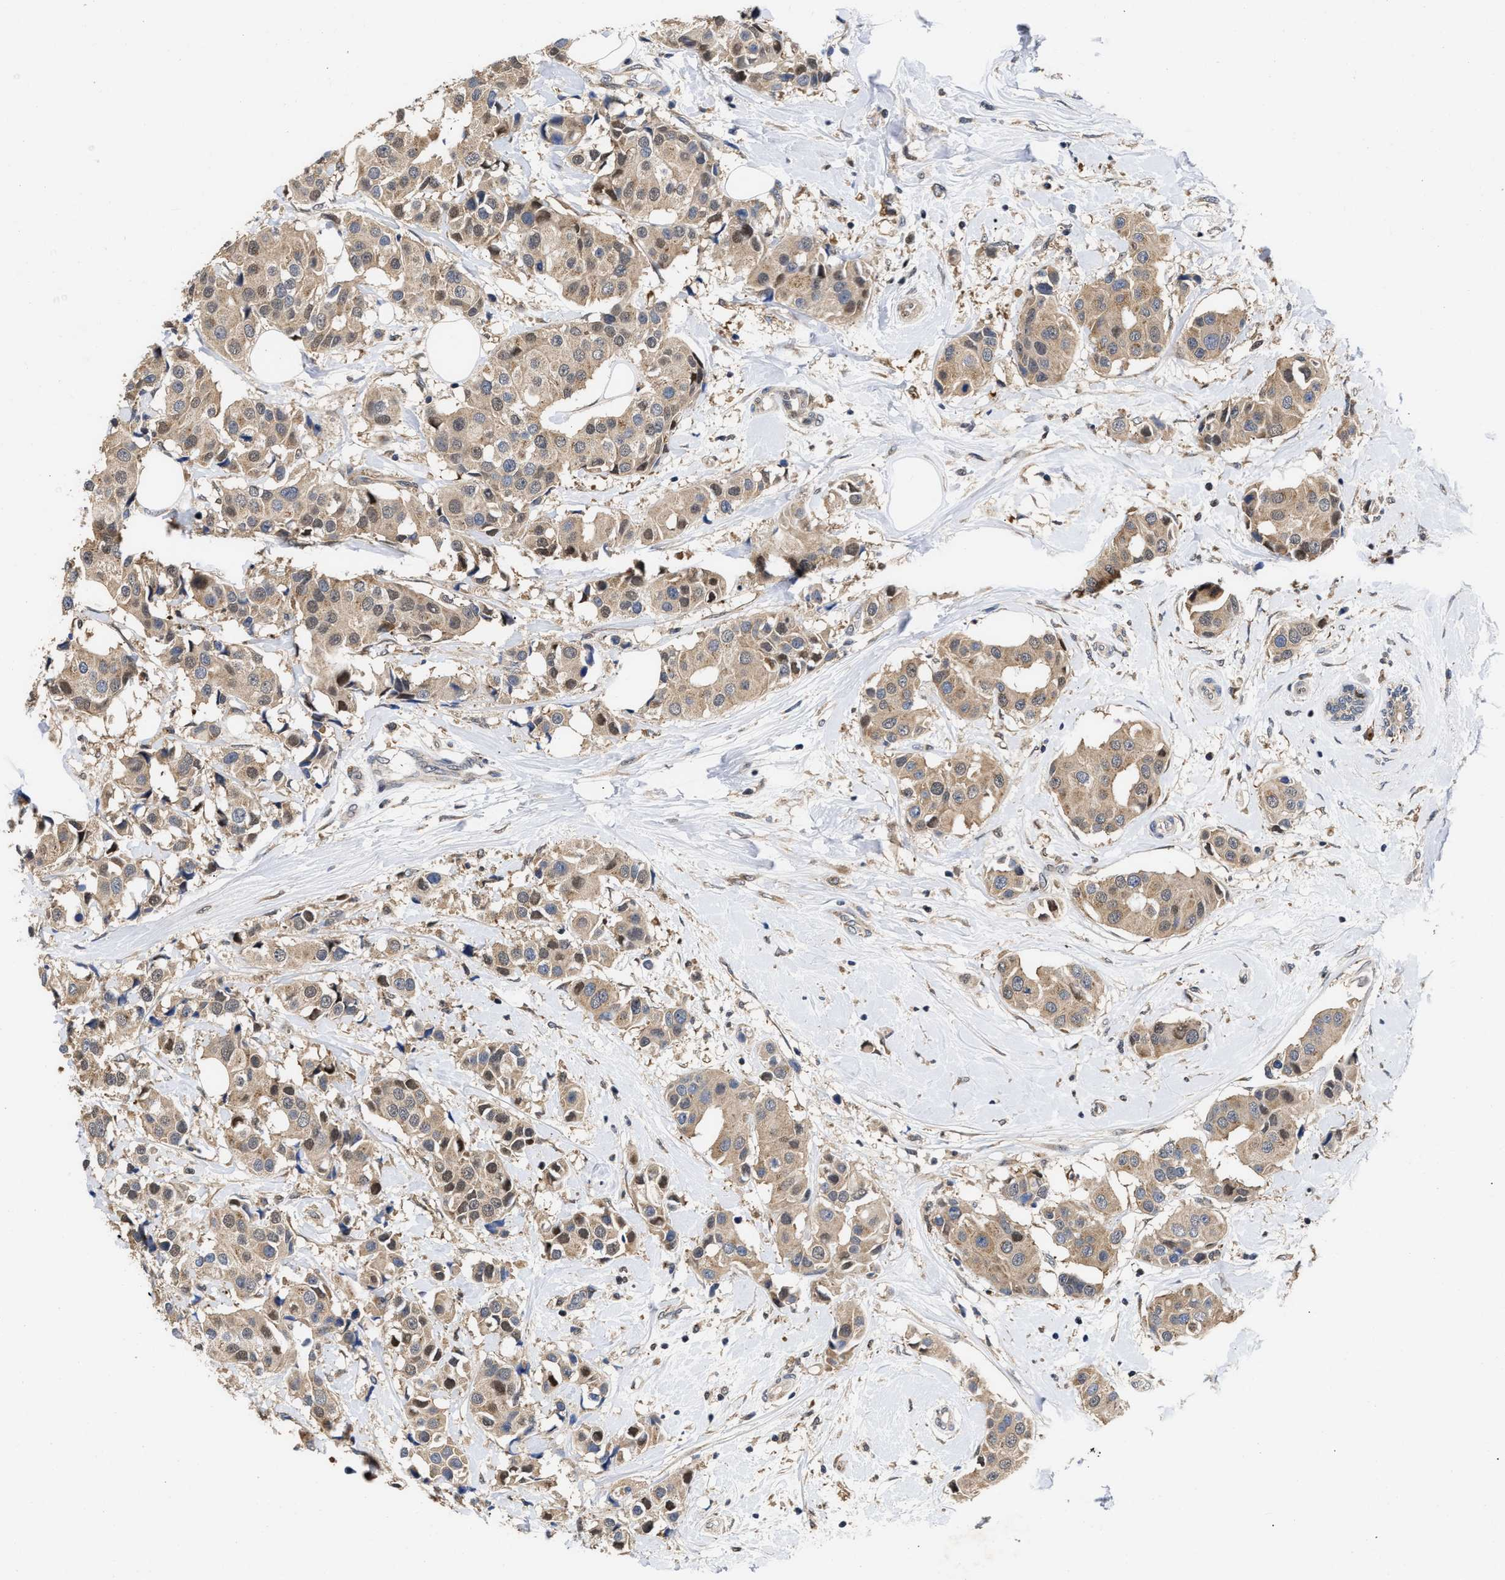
{"staining": {"intensity": "moderate", "quantity": ">75%", "location": "cytoplasmic/membranous"}, "tissue": "breast cancer", "cell_type": "Tumor cells", "image_type": "cancer", "snomed": [{"axis": "morphology", "description": "Normal tissue, NOS"}, {"axis": "morphology", "description": "Duct carcinoma"}, {"axis": "topography", "description": "Breast"}], "caption": "Protein expression analysis of human invasive ductal carcinoma (breast) reveals moderate cytoplasmic/membranous positivity in about >75% of tumor cells.", "gene": "CLIP2", "patient": {"sex": "female", "age": 39}}